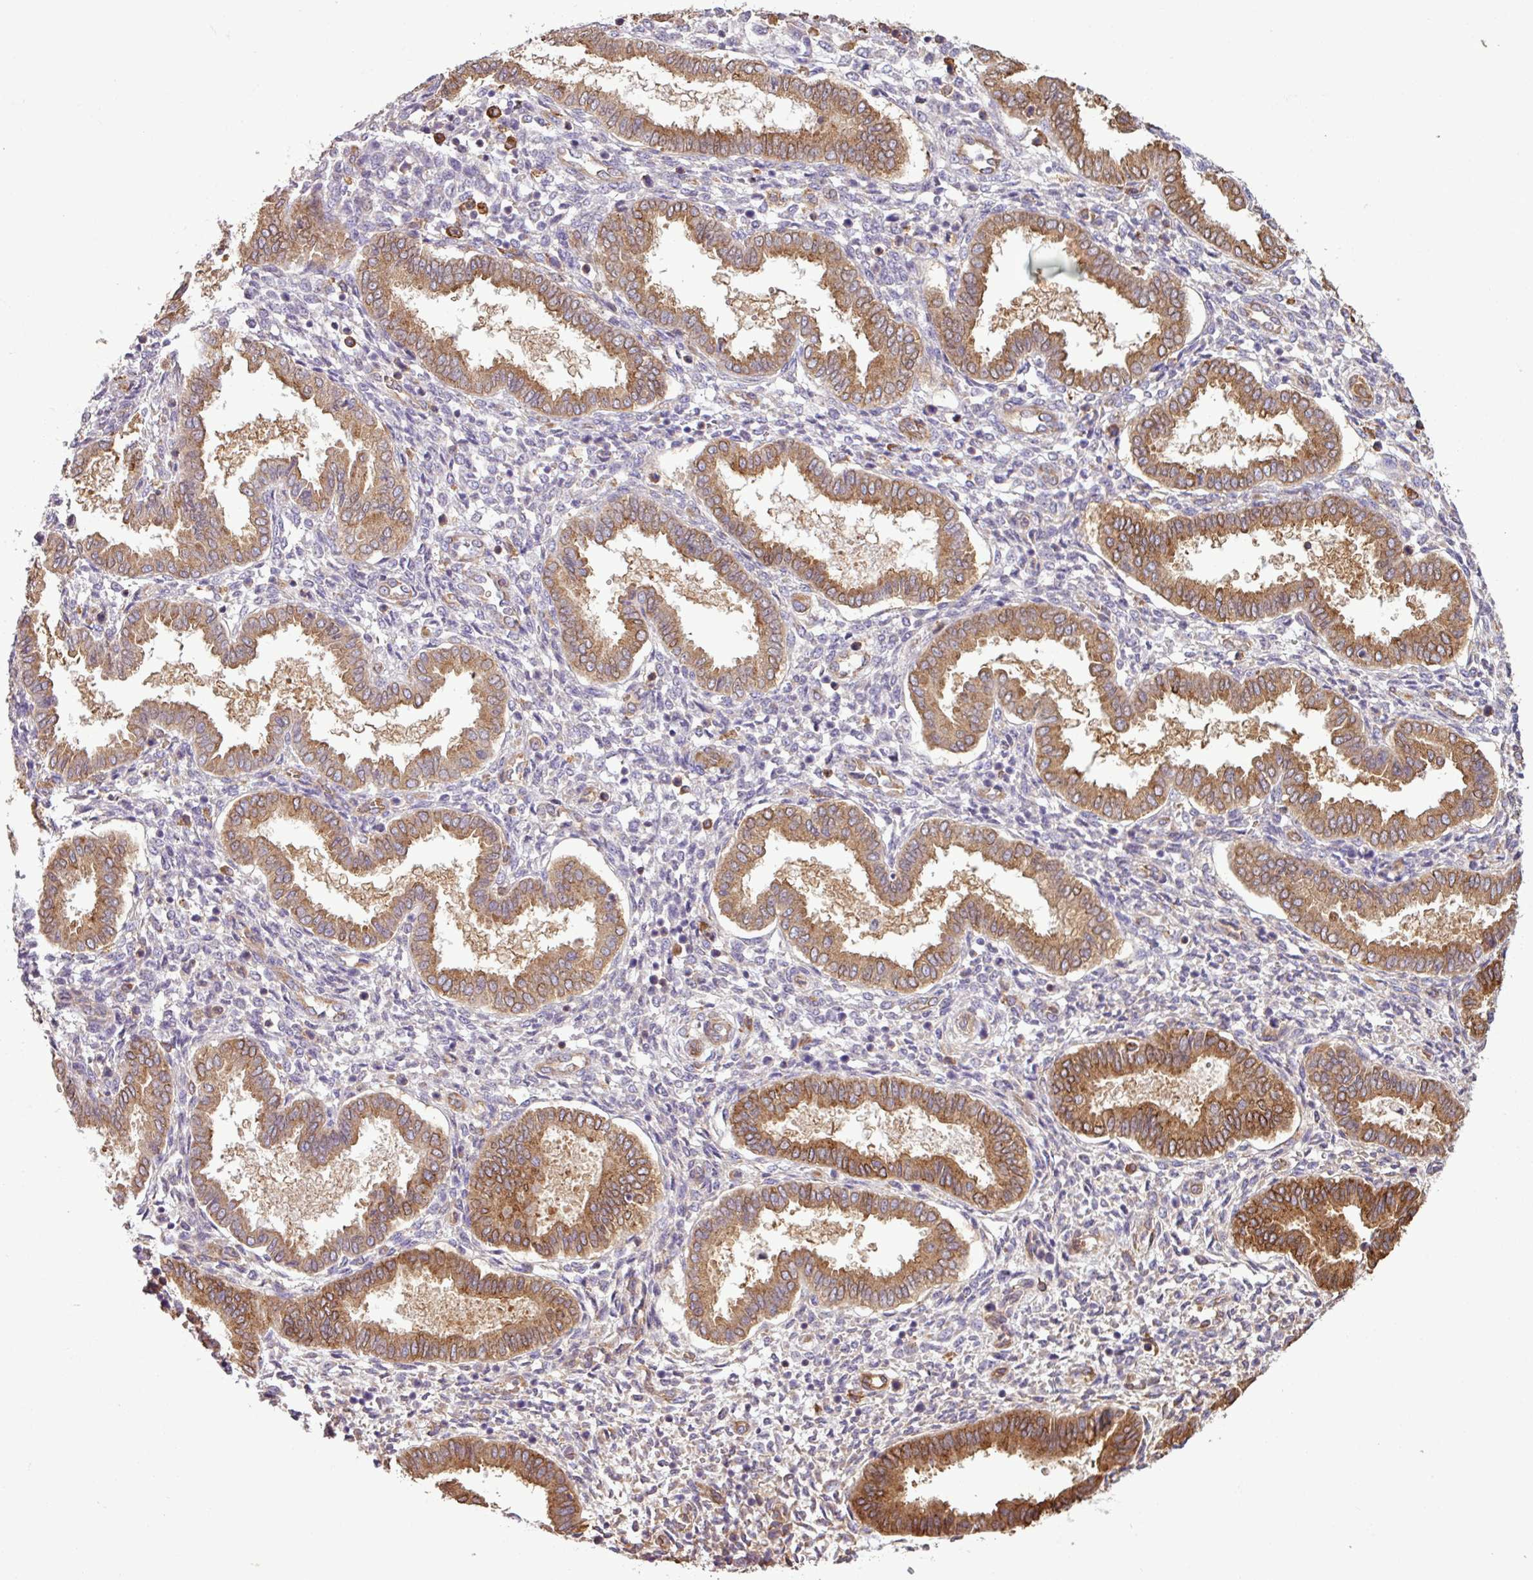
{"staining": {"intensity": "weak", "quantity": "25%-75%", "location": "cytoplasmic/membranous"}, "tissue": "endometrium", "cell_type": "Cells in endometrial stroma", "image_type": "normal", "snomed": [{"axis": "morphology", "description": "Normal tissue, NOS"}, {"axis": "topography", "description": "Endometrium"}], "caption": "The immunohistochemical stain shows weak cytoplasmic/membranous expression in cells in endometrial stroma of unremarkable endometrium.", "gene": "PACSIN2", "patient": {"sex": "female", "age": 24}}